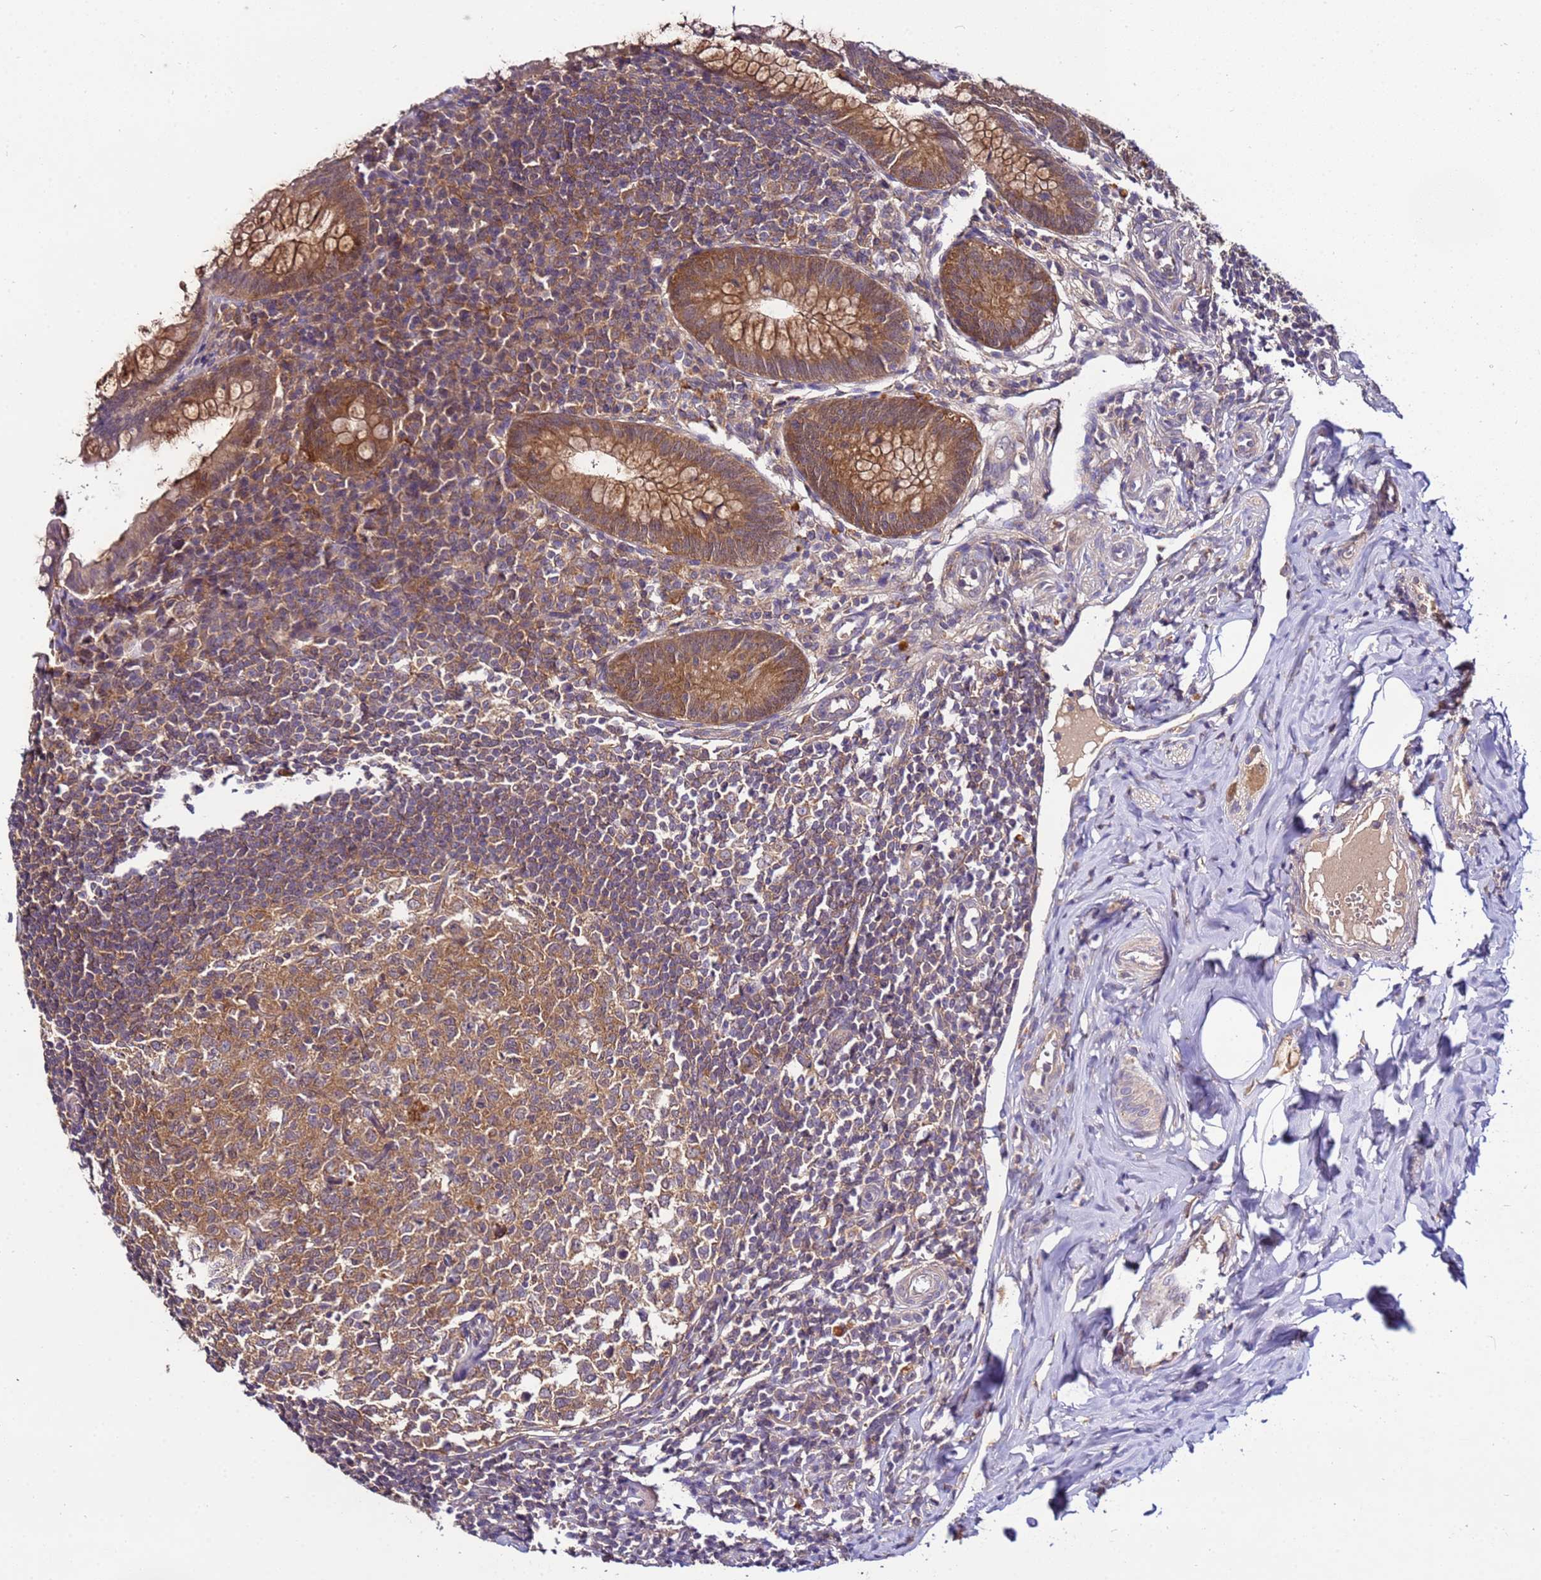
{"staining": {"intensity": "moderate", "quantity": ">75%", "location": "cytoplasmic/membranous"}, "tissue": "appendix", "cell_type": "Glandular cells", "image_type": "normal", "snomed": [{"axis": "morphology", "description": "Normal tissue, NOS"}, {"axis": "topography", "description": "Appendix"}], "caption": "Protein staining of unremarkable appendix shows moderate cytoplasmic/membranous staining in about >75% of glandular cells. (Stains: DAB (3,3'-diaminobenzidine) in brown, nuclei in blue, Microscopy: brightfield microscopy at high magnification).", "gene": "GSPT2", "patient": {"sex": "female", "age": 33}}